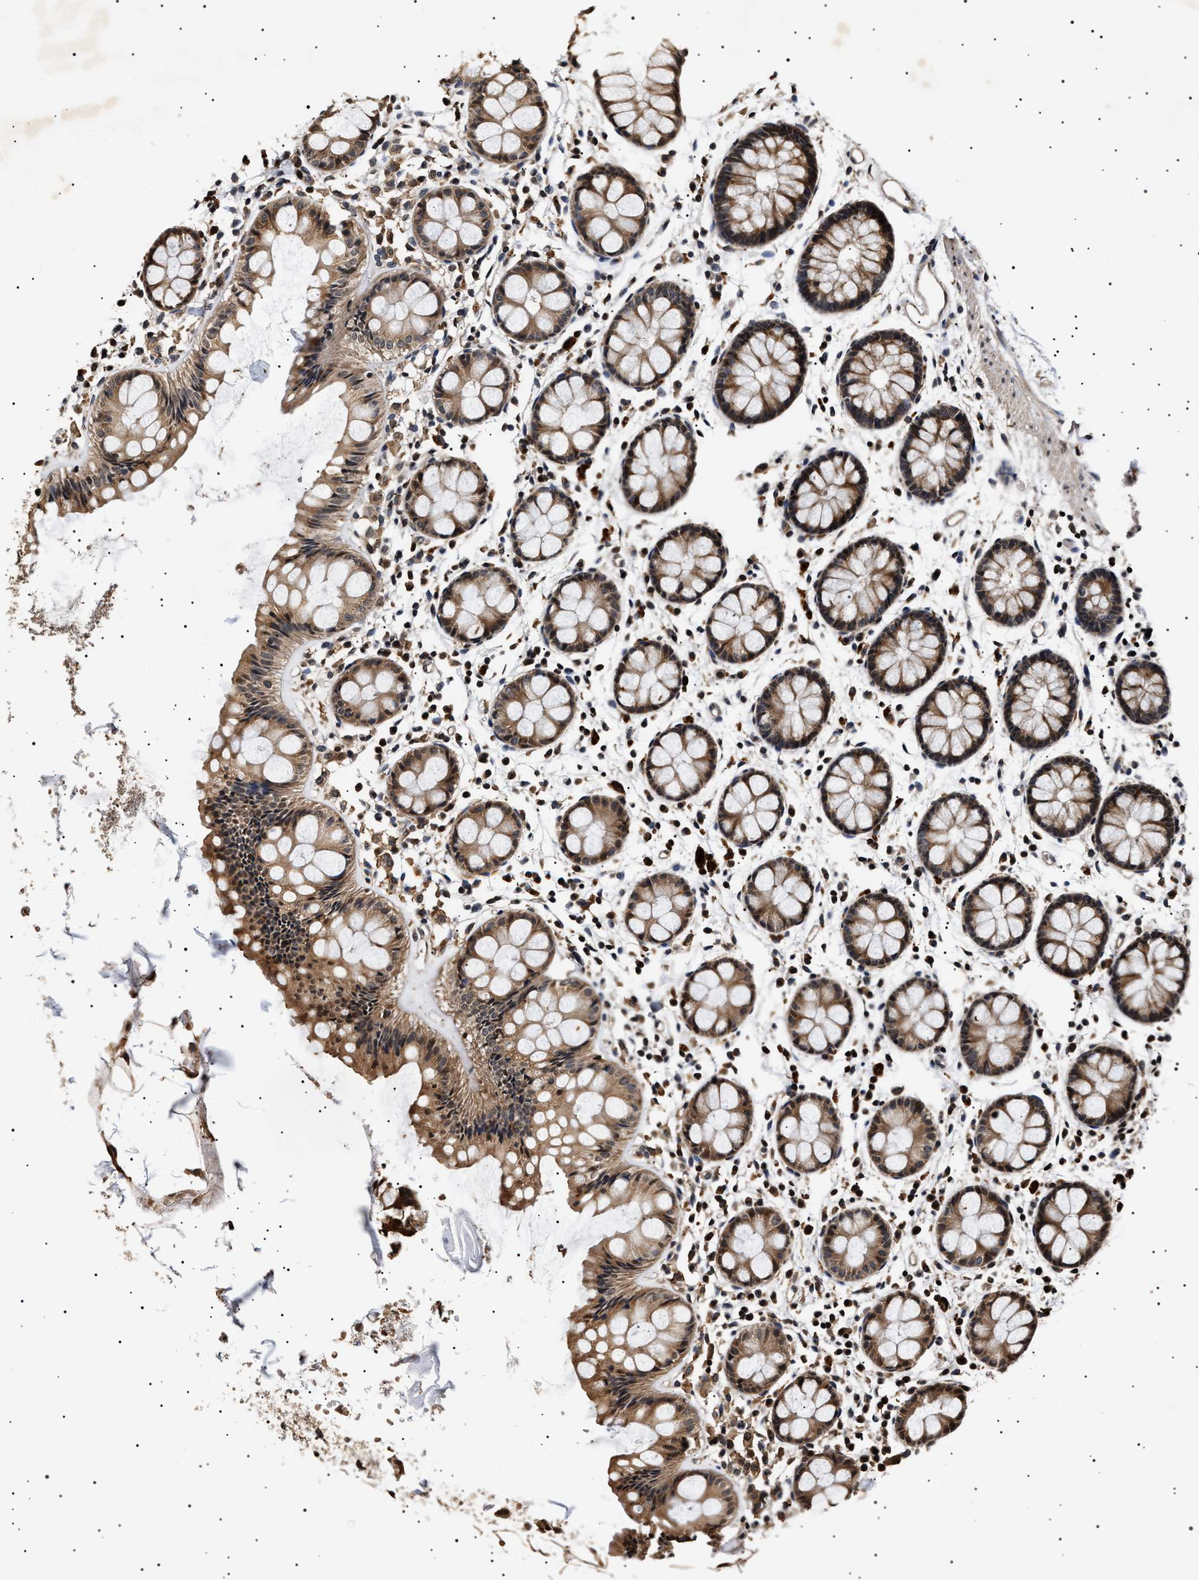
{"staining": {"intensity": "moderate", "quantity": ">75%", "location": "cytoplasmic/membranous"}, "tissue": "rectum", "cell_type": "Glandular cells", "image_type": "normal", "snomed": [{"axis": "morphology", "description": "Normal tissue, NOS"}, {"axis": "topography", "description": "Rectum"}], "caption": "Glandular cells reveal medium levels of moderate cytoplasmic/membranous staining in about >75% of cells in normal human rectum.", "gene": "KIF21A", "patient": {"sex": "female", "age": 66}}